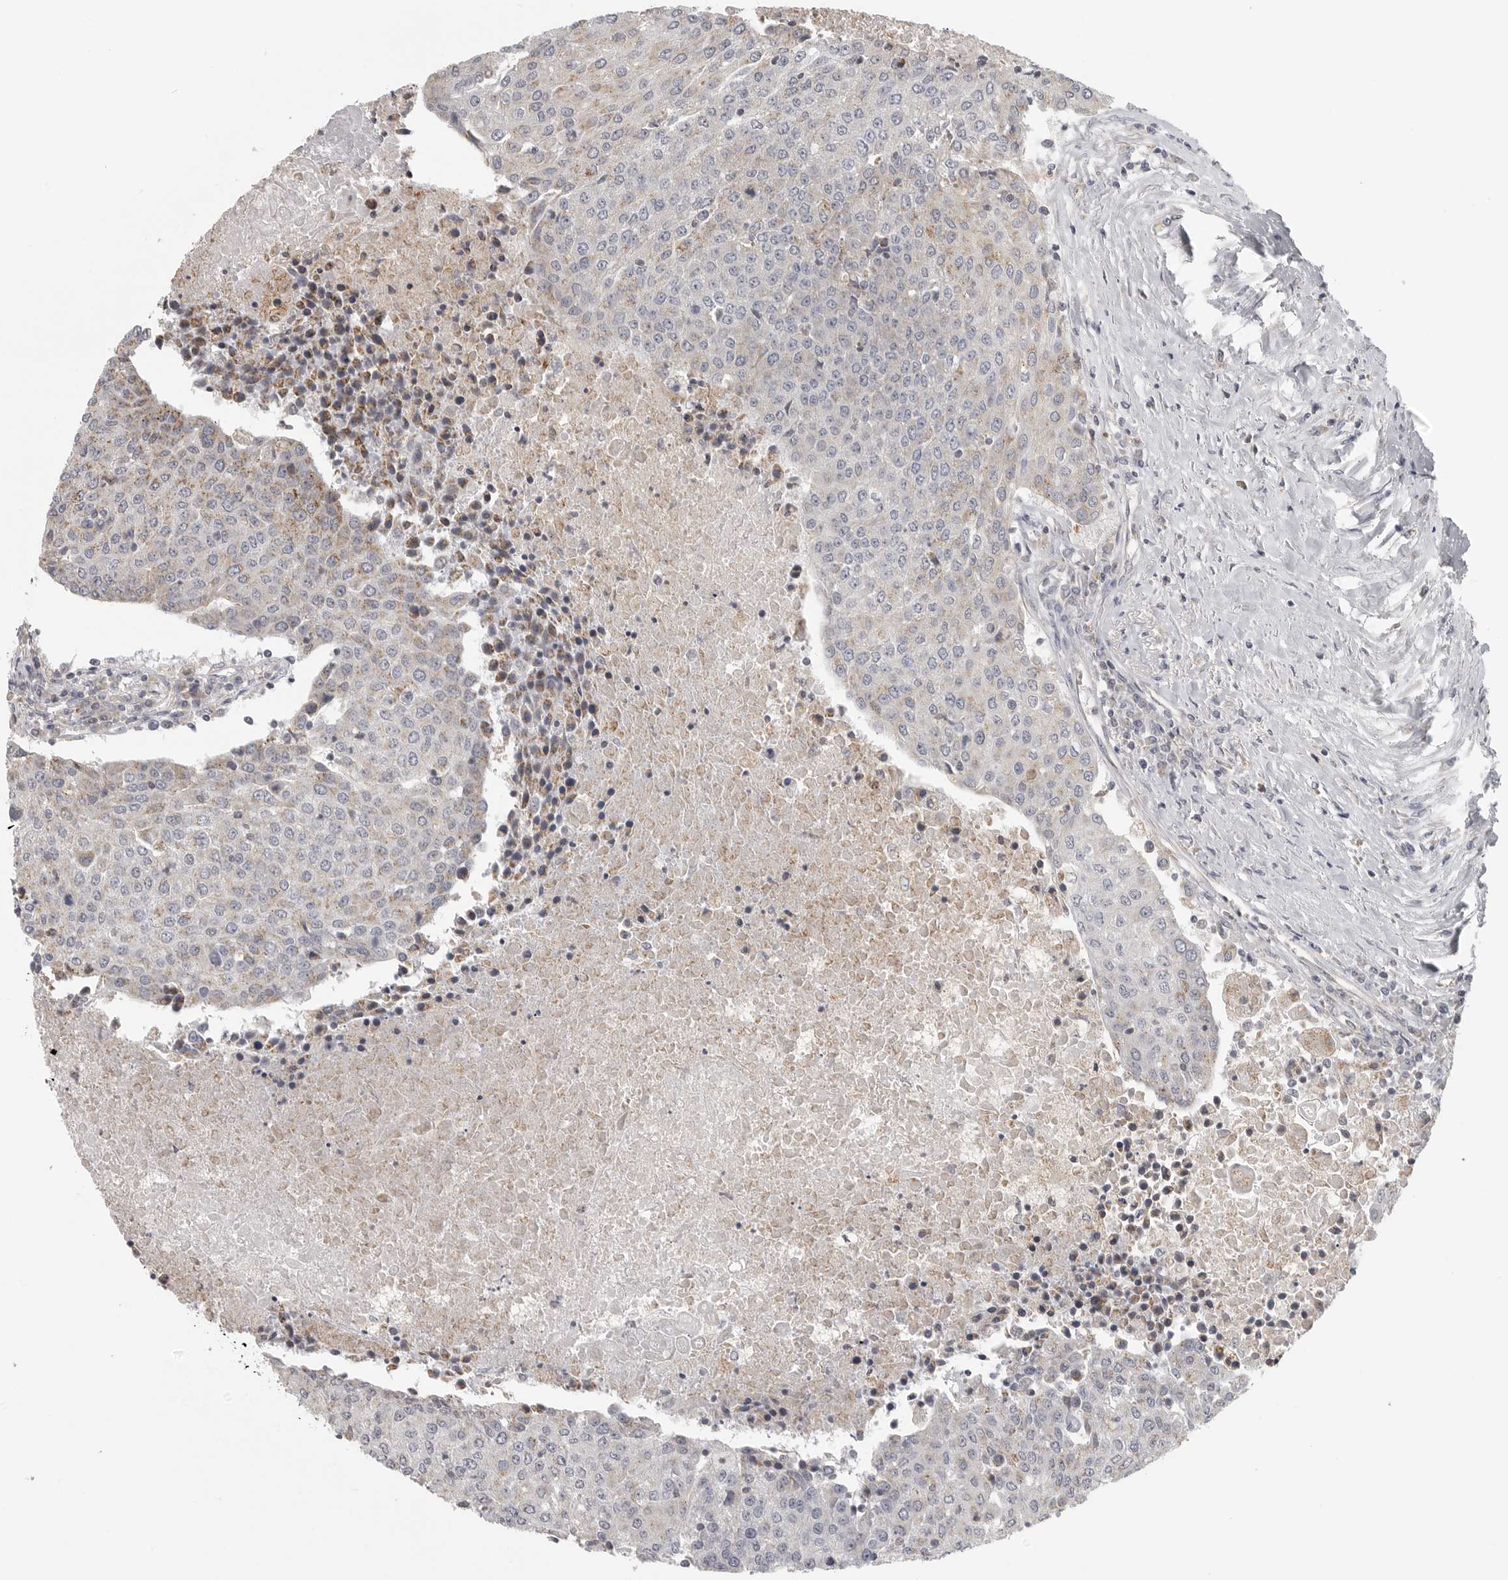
{"staining": {"intensity": "weak", "quantity": "<25%", "location": "cytoplasmic/membranous"}, "tissue": "urothelial cancer", "cell_type": "Tumor cells", "image_type": "cancer", "snomed": [{"axis": "morphology", "description": "Urothelial carcinoma, High grade"}, {"axis": "topography", "description": "Urinary bladder"}], "caption": "There is no significant expression in tumor cells of urothelial cancer. Nuclei are stained in blue.", "gene": "RXFP3", "patient": {"sex": "female", "age": 85}}